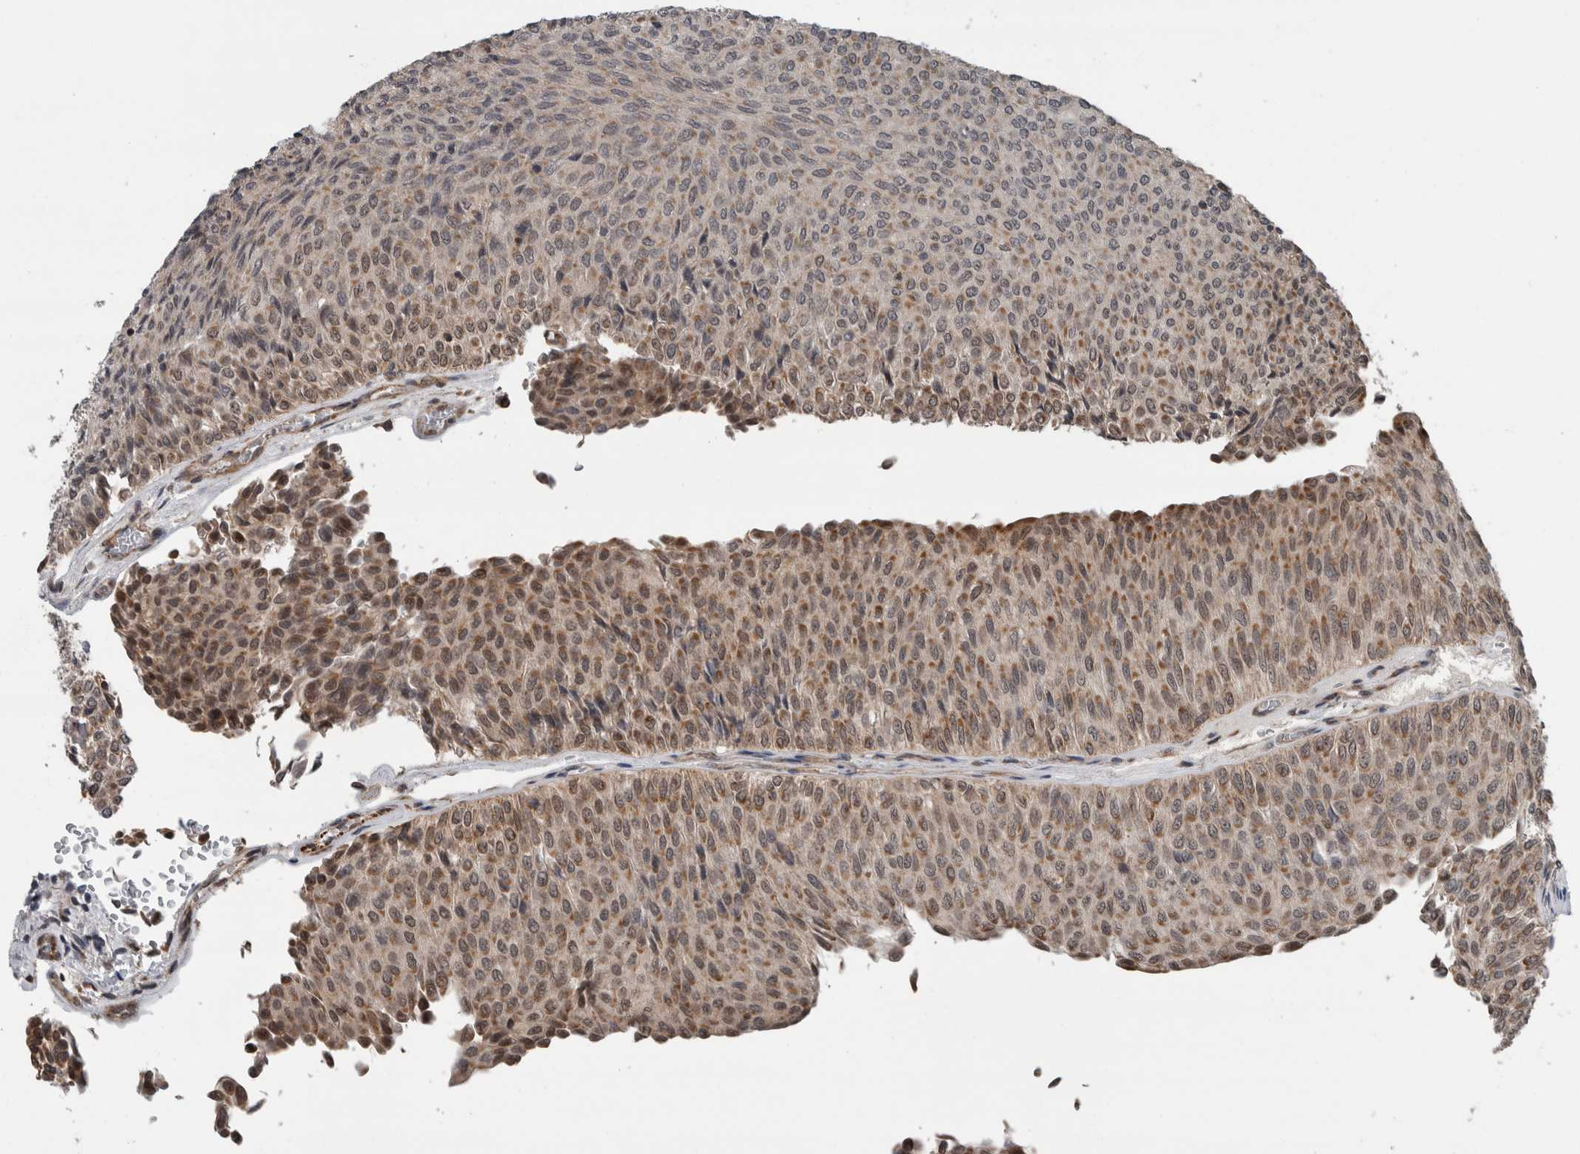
{"staining": {"intensity": "moderate", "quantity": ">75%", "location": "cytoplasmic/membranous"}, "tissue": "urothelial cancer", "cell_type": "Tumor cells", "image_type": "cancer", "snomed": [{"axis": "morphology", "description": "Urothelial carcinoma, Low grade"}, {"axis": "topography", "description": "Urinary bladder"}], "caption": "Urothelial cancer was stained to show a protein in brown. There is medium levels of moderate cytoplasmic/membranous staining in about >75% of tumor cells.", "gene": "ENY2", "patient": {"sex": "male", "age": 78}}